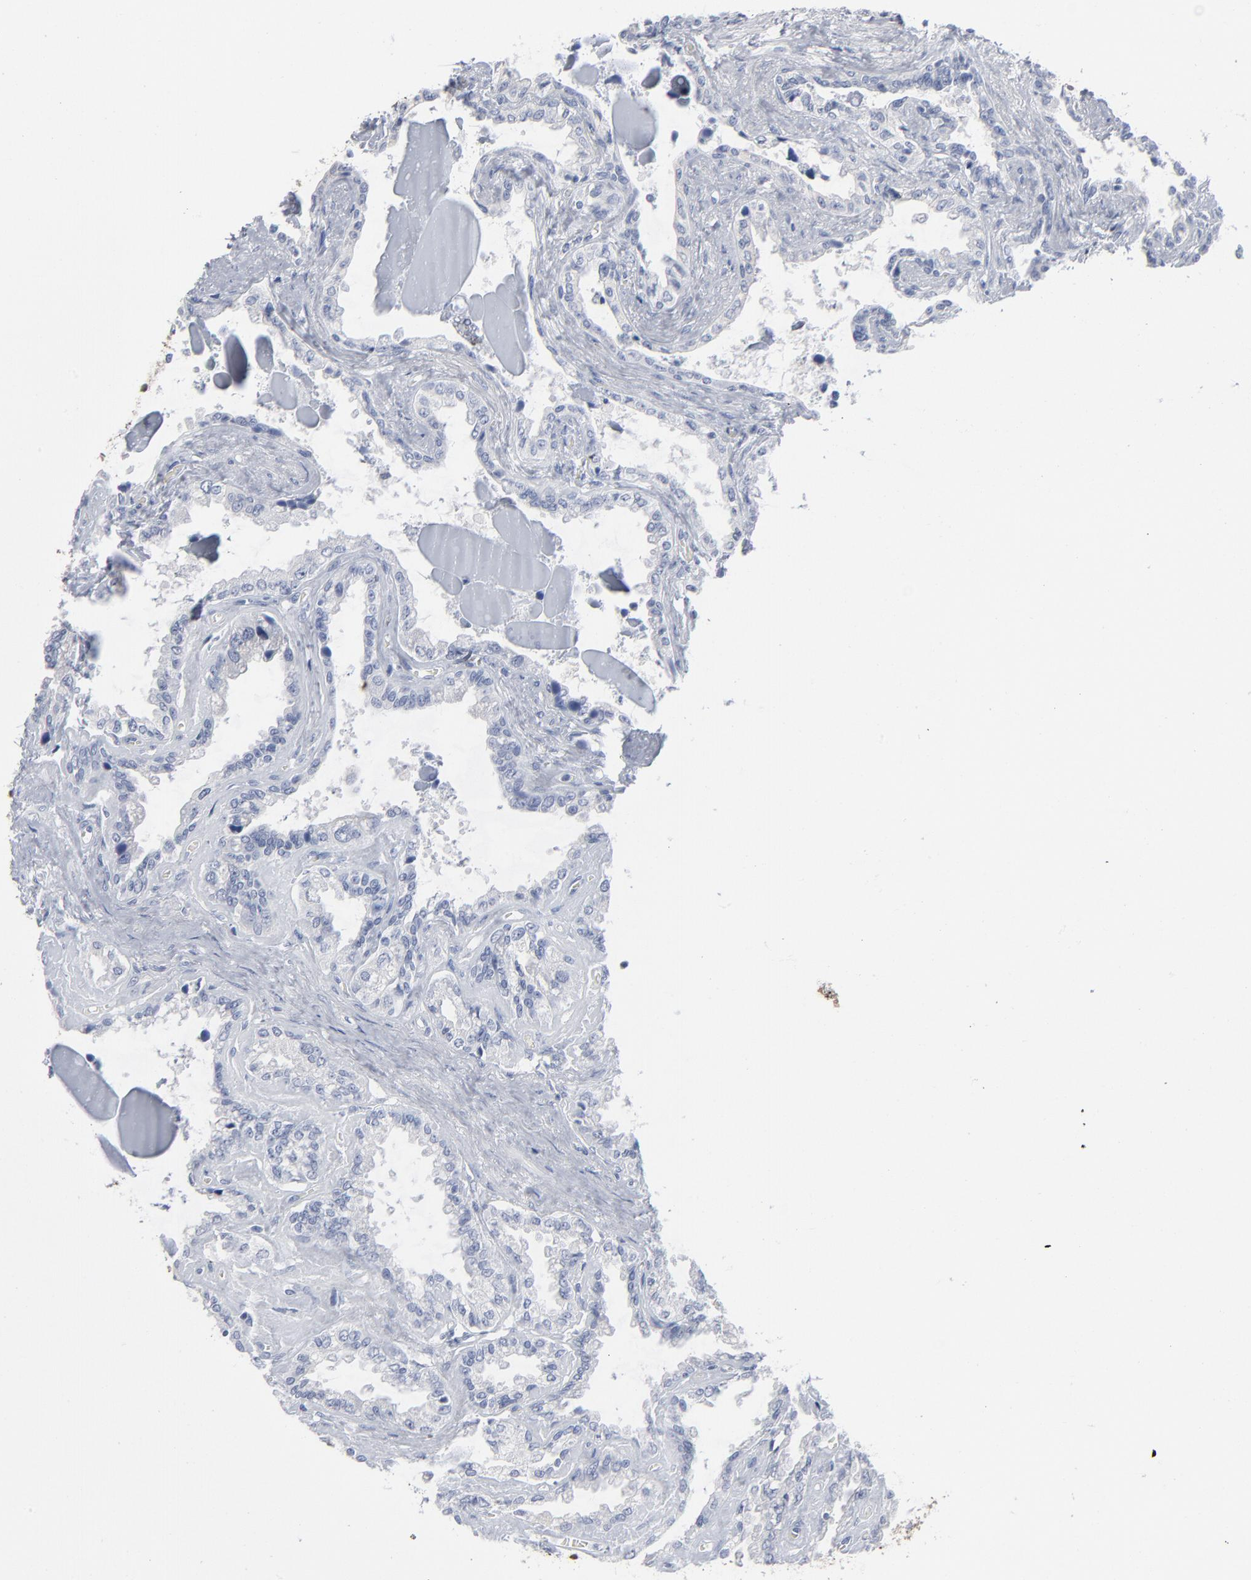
{"staining": {"intensity": "negative", "quantity": "none", "location": "none"}, "tissue": "seminal vesicle", "cell_type": "Glandular cells", "image_type": "normal", "snomed": [{"axis": "morphology", "description": "Normal tissue, NOS"}, {"axis": "morphology", "description": "Inflammation, NOS"}, {"axis": "topography", "description": "Urinary bladder"}, {"axis": "topography", "description": "Prostate"}, {"axis": "topography", "description": "Seminal veicle"}], "caption": "Immunohistochemistry image of benign human seminal vesicle stained for a protein (brown), which shows no staining in glandular cells. Brightfield microscopy of immunohistochemistry (IHC) stained with DAB (3,3'-diaminobenzidine) (brown) and hematoxylin (blue), captured at high magnification.", "gene": "PAGE1", "patient": {"sex": "male", "age": 82}}